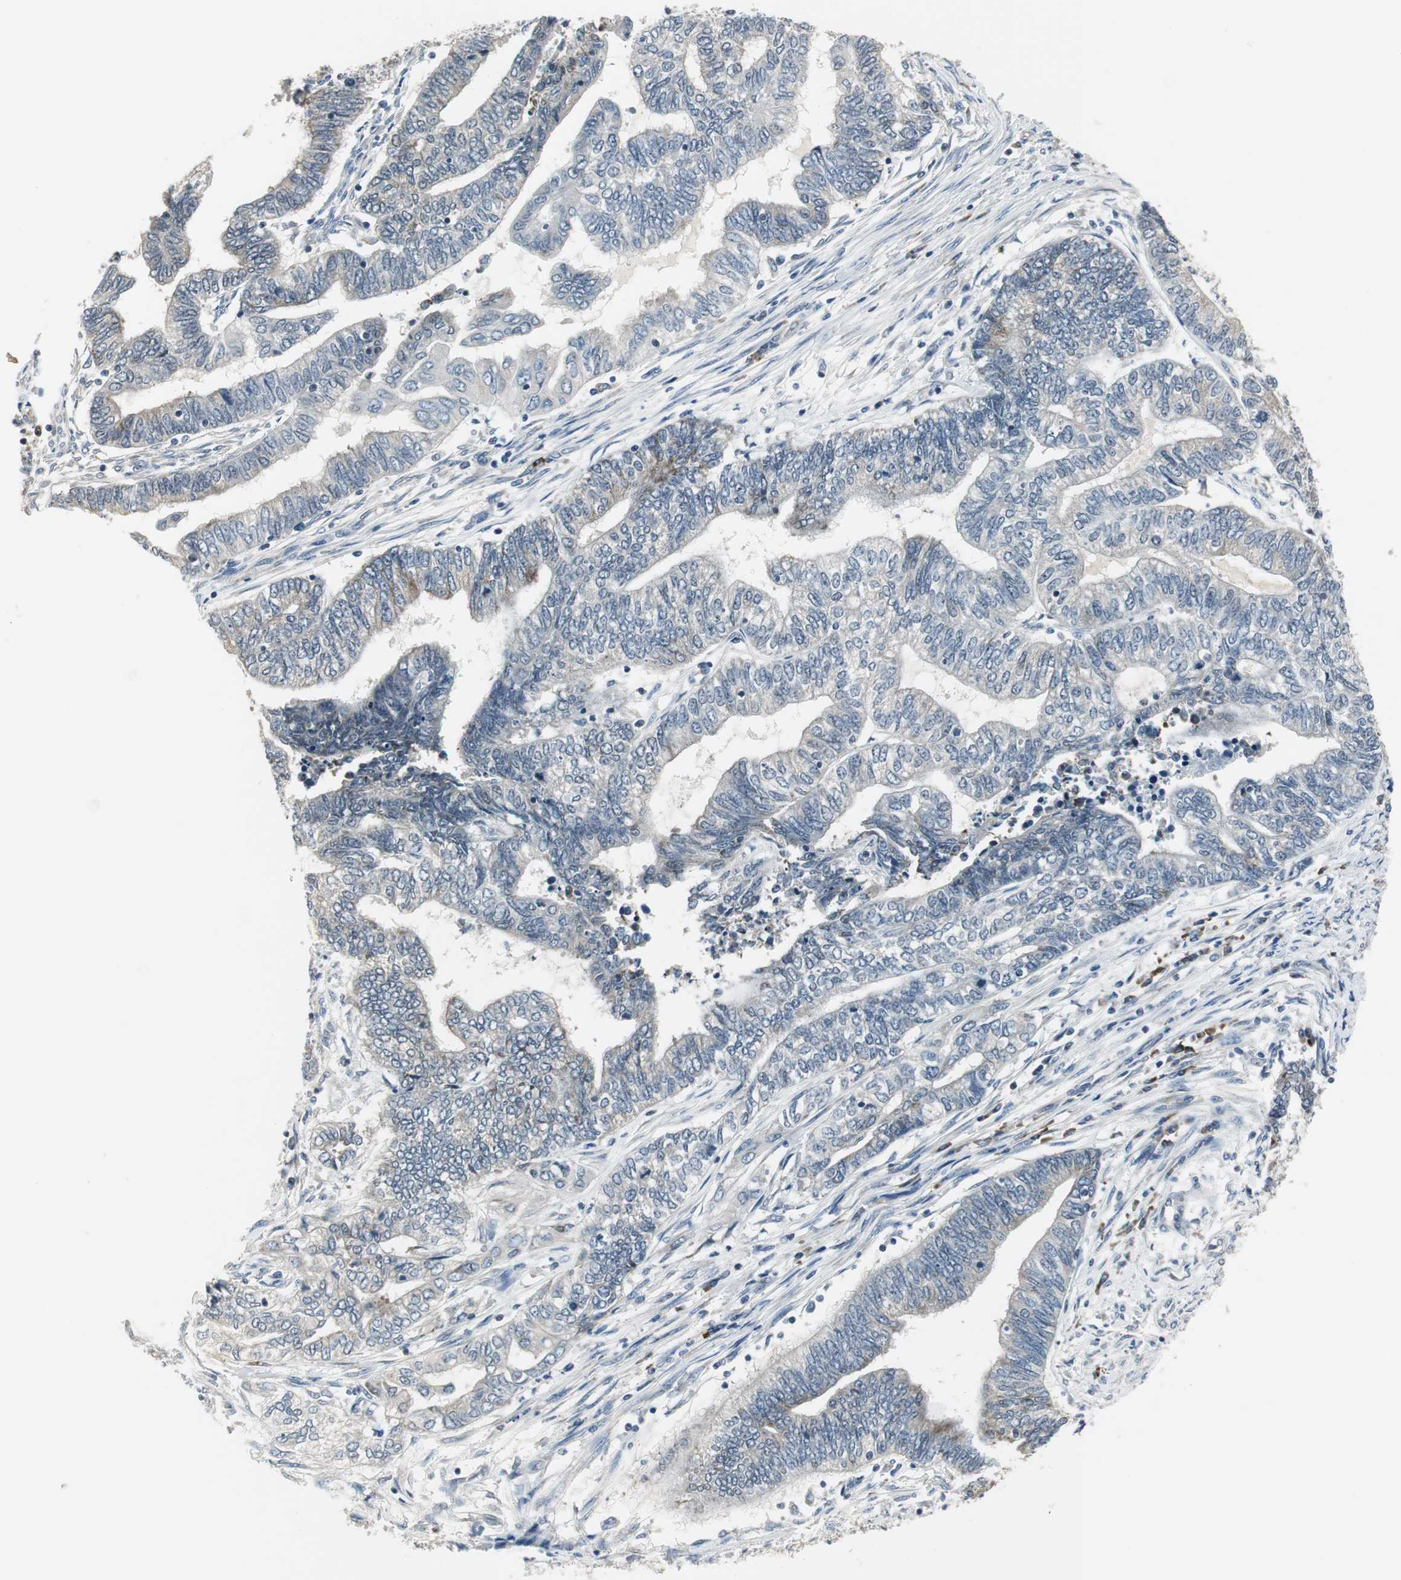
{"staining": {"intensity": "negative", "quantity": "none", "location": "none"}, "tissue": "endometrial cancer", "cell_type": "Tumor cells", "image_type": "cancer", "snomed": [{"axis": "morphology", "description": "Adenocarcinoma, NOS"}, {"axis": "topography", "description": "Uterus"}, {"axis": "topography", "description": "Endometrium"}], "caption": "A high-resolution photomicrograph shows immunohistochemistry staining of endometrial cancer (adenocarcinoma), which shows no significant staining in tumor cells.", "gene": "CCT5", "patient": {"sex": "female", "age": 70}}